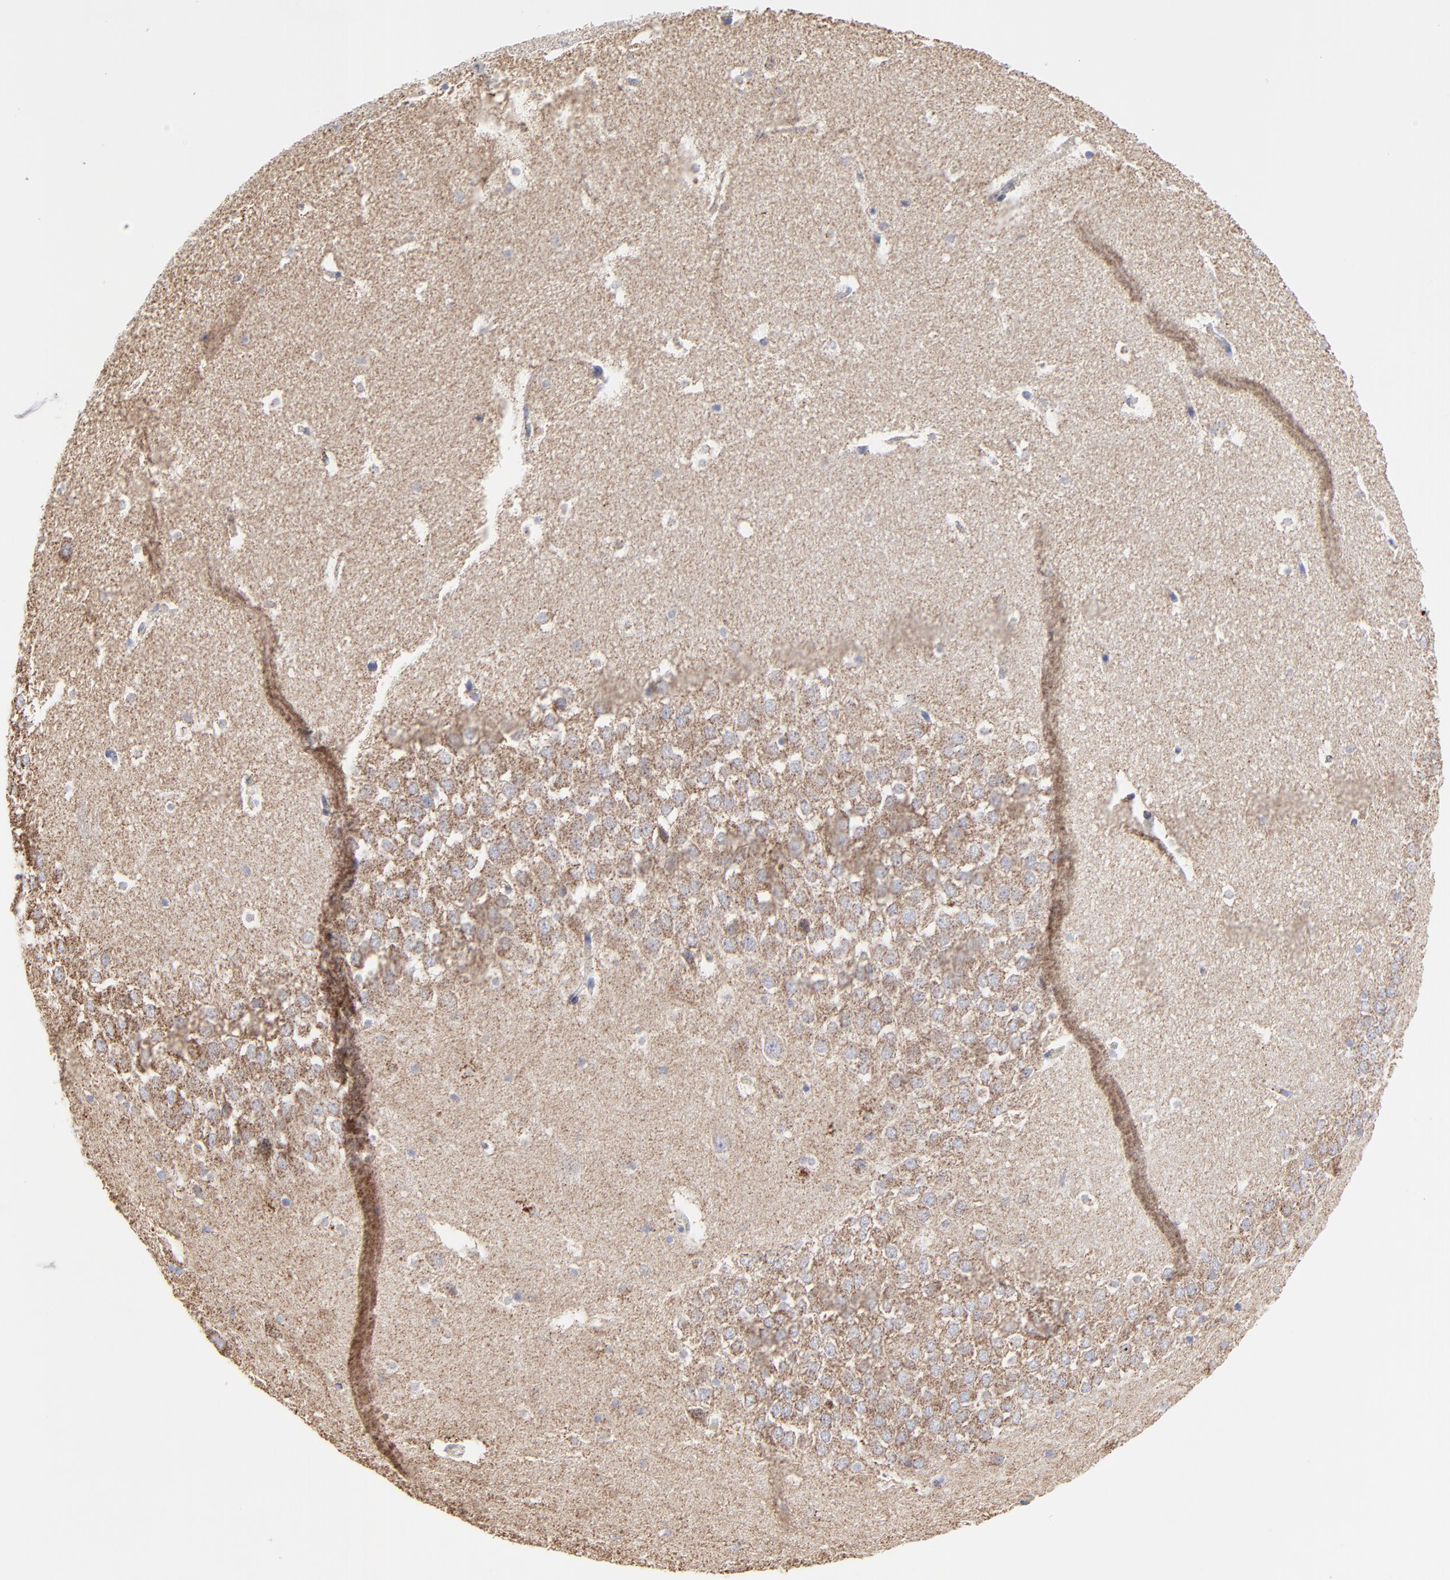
{"staining": {"intensity": "negative", "quantity": "none", "location": "none"}, "tissue": "hippocampus", "cell_type": "Glial cells", "image_type": "normal", "snomed": [{"axis": "morphology", "description": "Normal tissue, NOS"}, {"axis": "topography", "description": "Hippocampus"}], "caption": "A micrograph of hippocampus stained for a protein exhibits no brown staining in glial cells. (DAB (3,3'-diaminobenzidine) immunohistochemistry, high magnification).", "gene": "PINK1", "patient": {"sex": "male", "age": 45}}